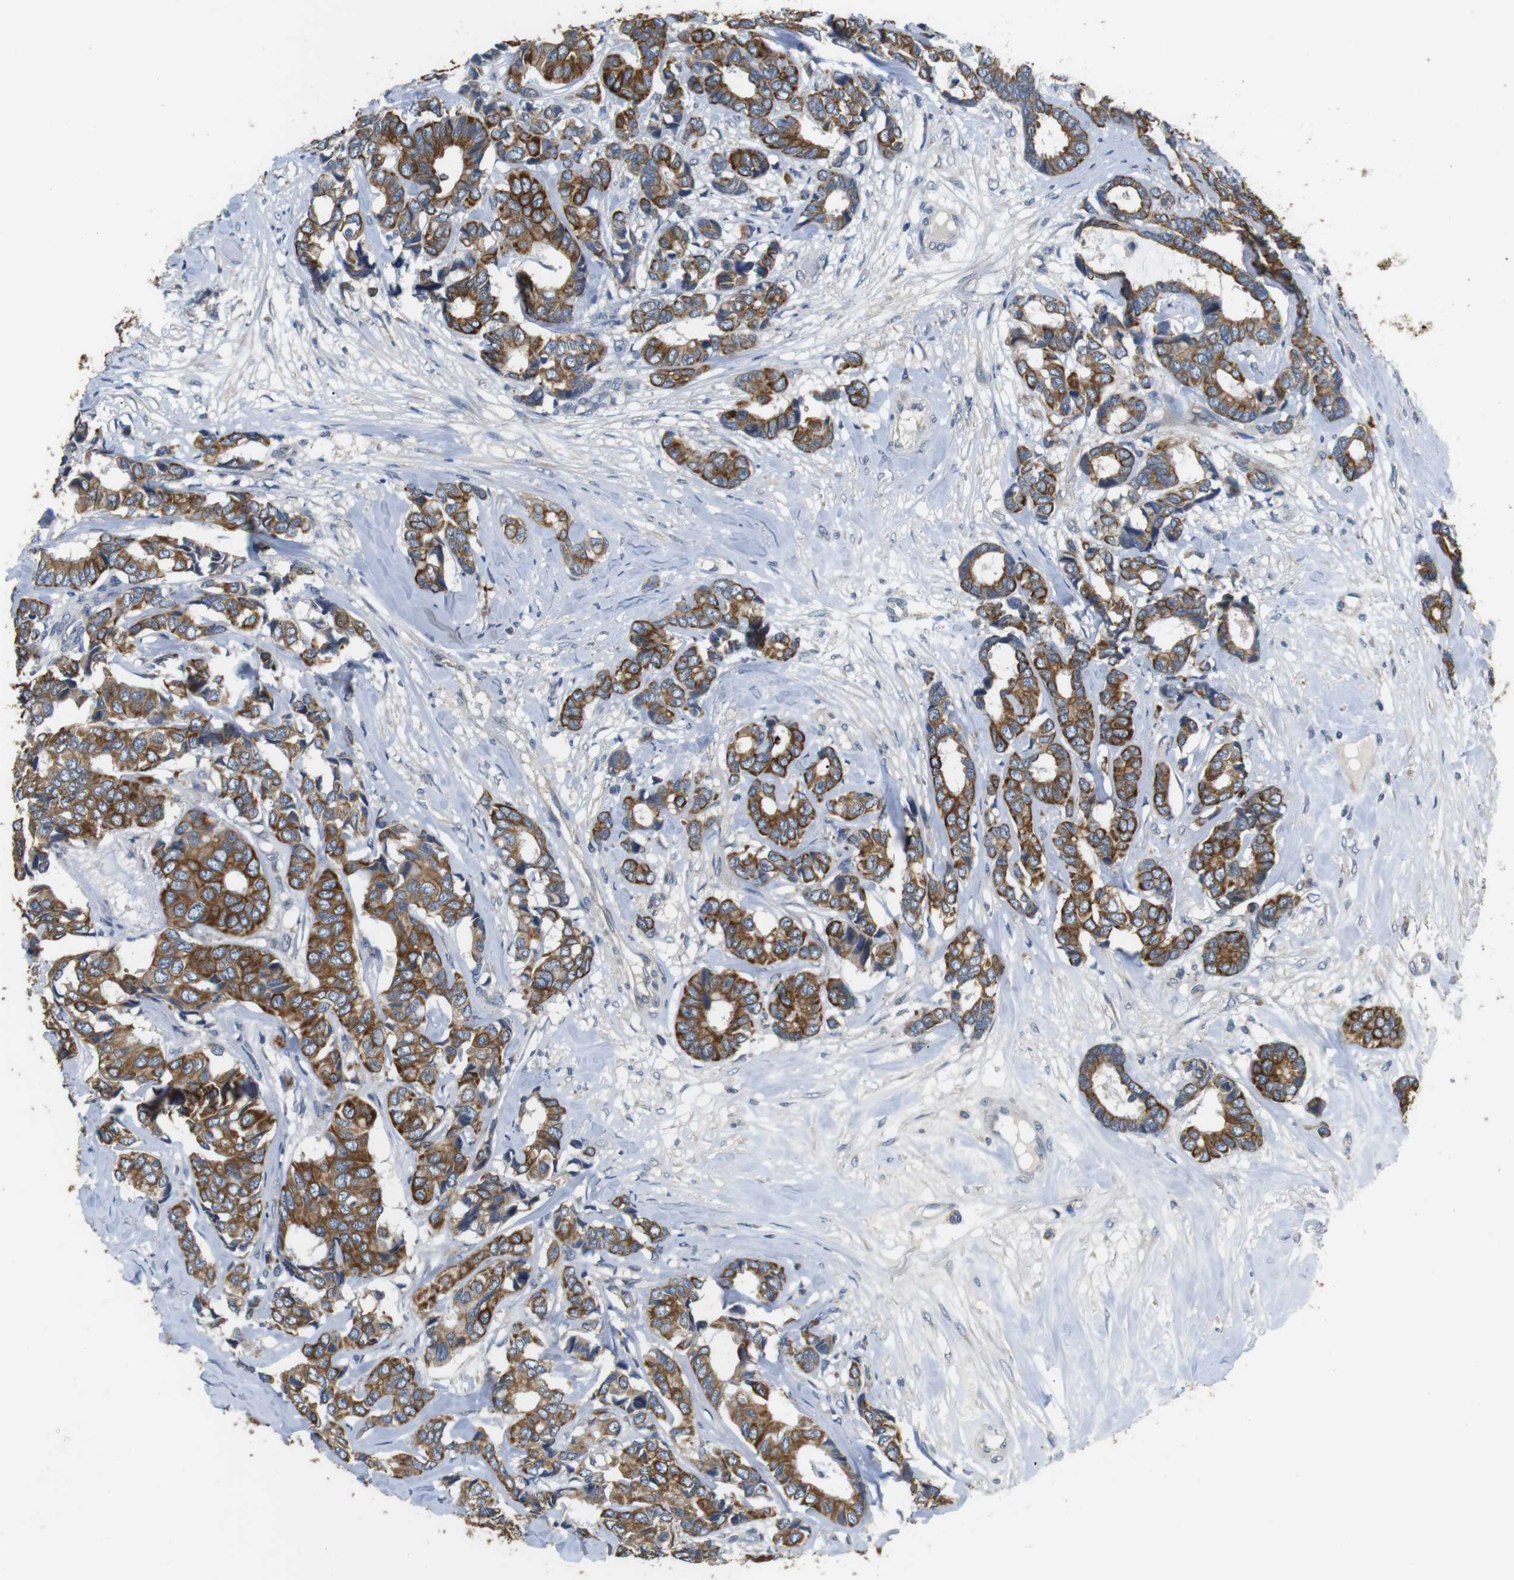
{"staining": {"intensity": "strong", "quantity": ">75%", "location": "cytoplasmic/membranous"}, "tissue": "breast cancer", "cell_type": "Tumor cells", "image_type": "cancer", "snomed": [{"axis": "morphology", "description": "Duct carcinoma"}, {"axis": "topography", "description": "Breast"}], "caption": "DAB immunohistochemical staining of infiltrating ductal carcinoma (breast) demonstrates strong cytoplasmic/membranous protein expression in about >75% of tumor cells.", "gene": "ADGRL3", "patient": {"sex": "female", "age": 87}}